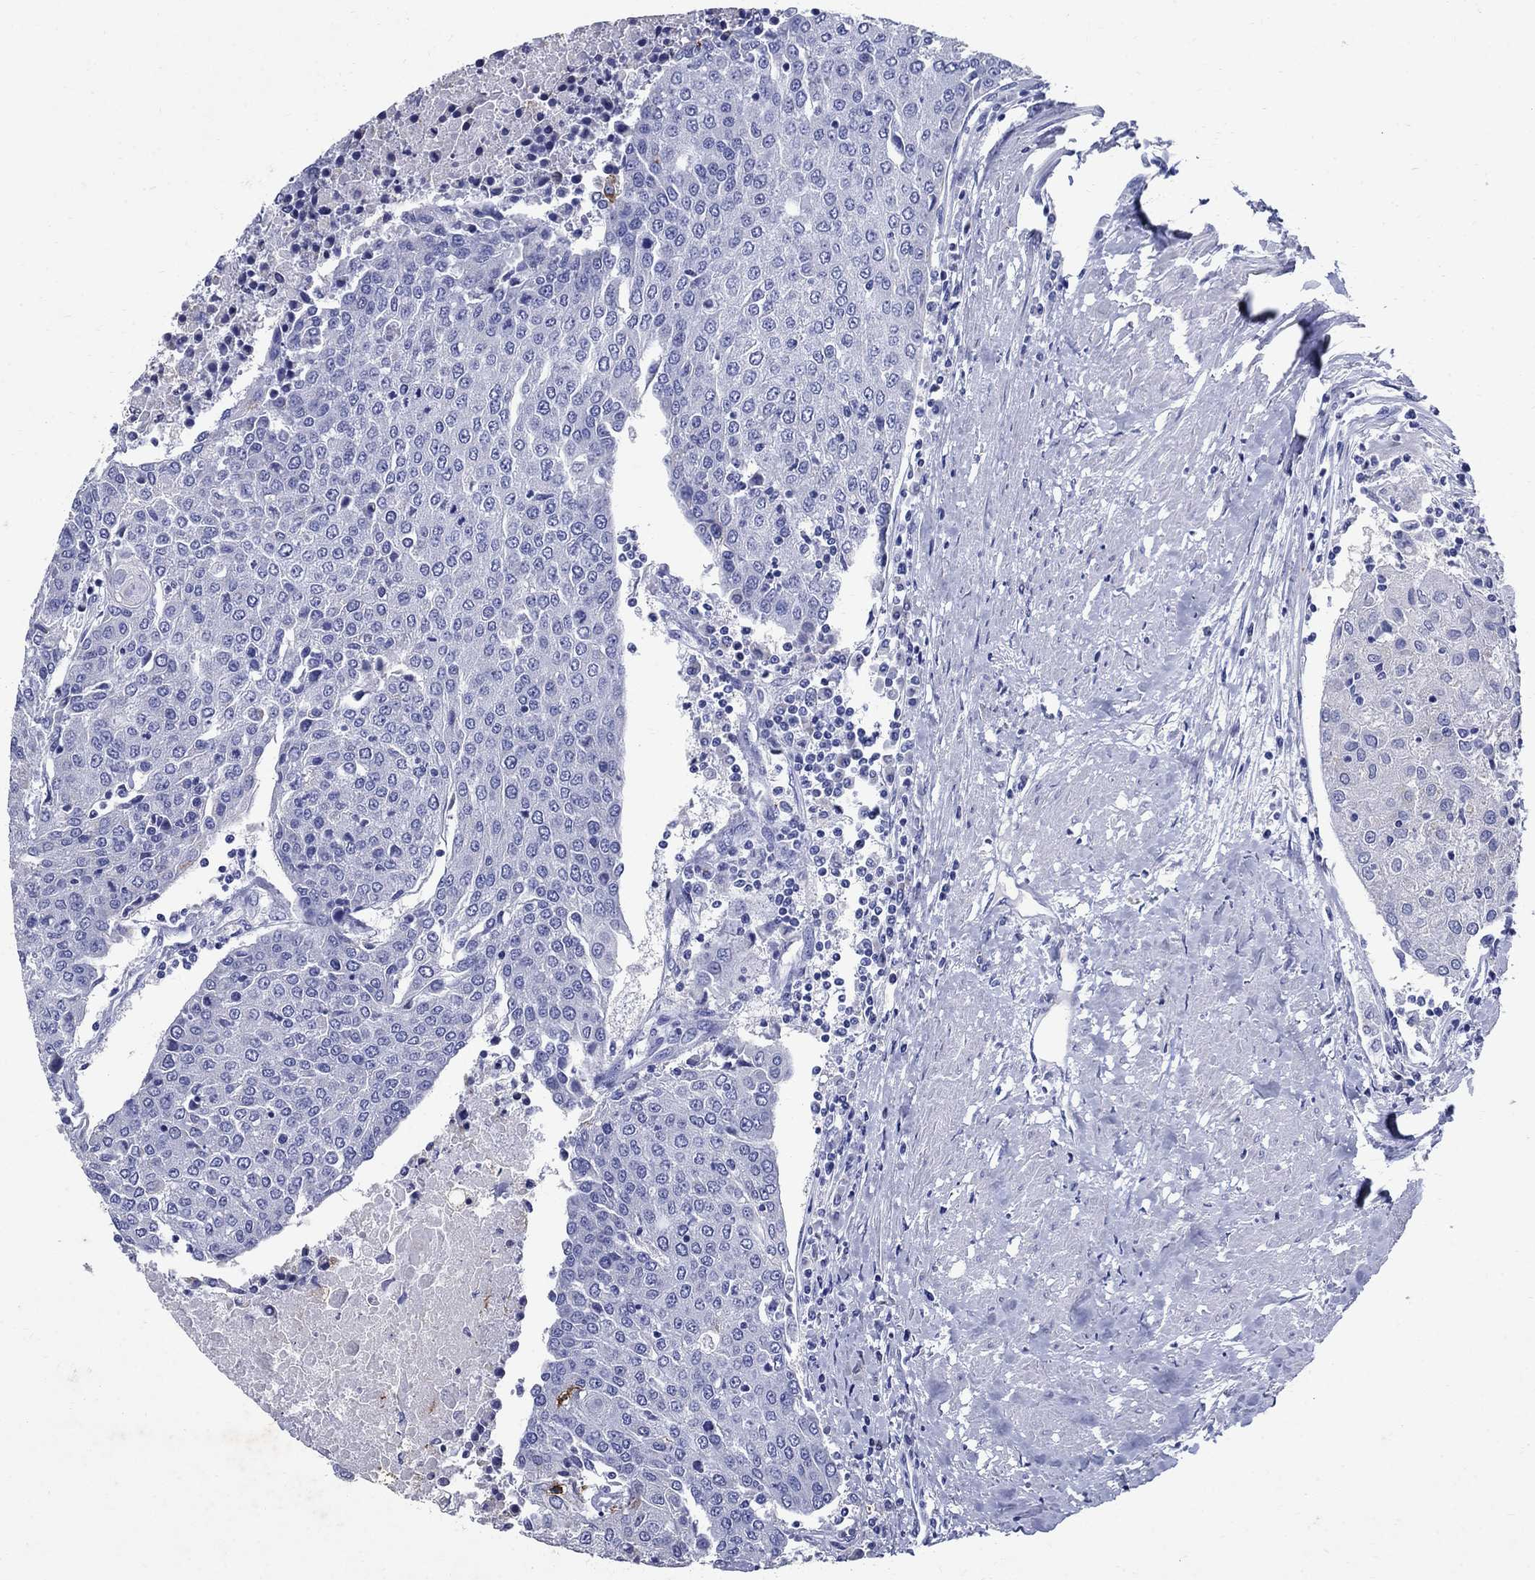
{"staining": {"intensity": "negative", "quantity": "none", "location": "none"}, "tissue": "urothelial cancer", "cell_type": "Tumor cells", "image_type": "cancer", "snomed": [{"axis": "morphology", "description": "Urothelial carcinoma, High grade"}, {"axis": "topography", "description": "Urinary bladder"}], "caption": "Urothelial cancer stained for a protein using immunohistochemistry (IHC) exhibits no expression tumor cells.", "gene": "CD1A", "patient": {"sex": "female", "age": 85}}